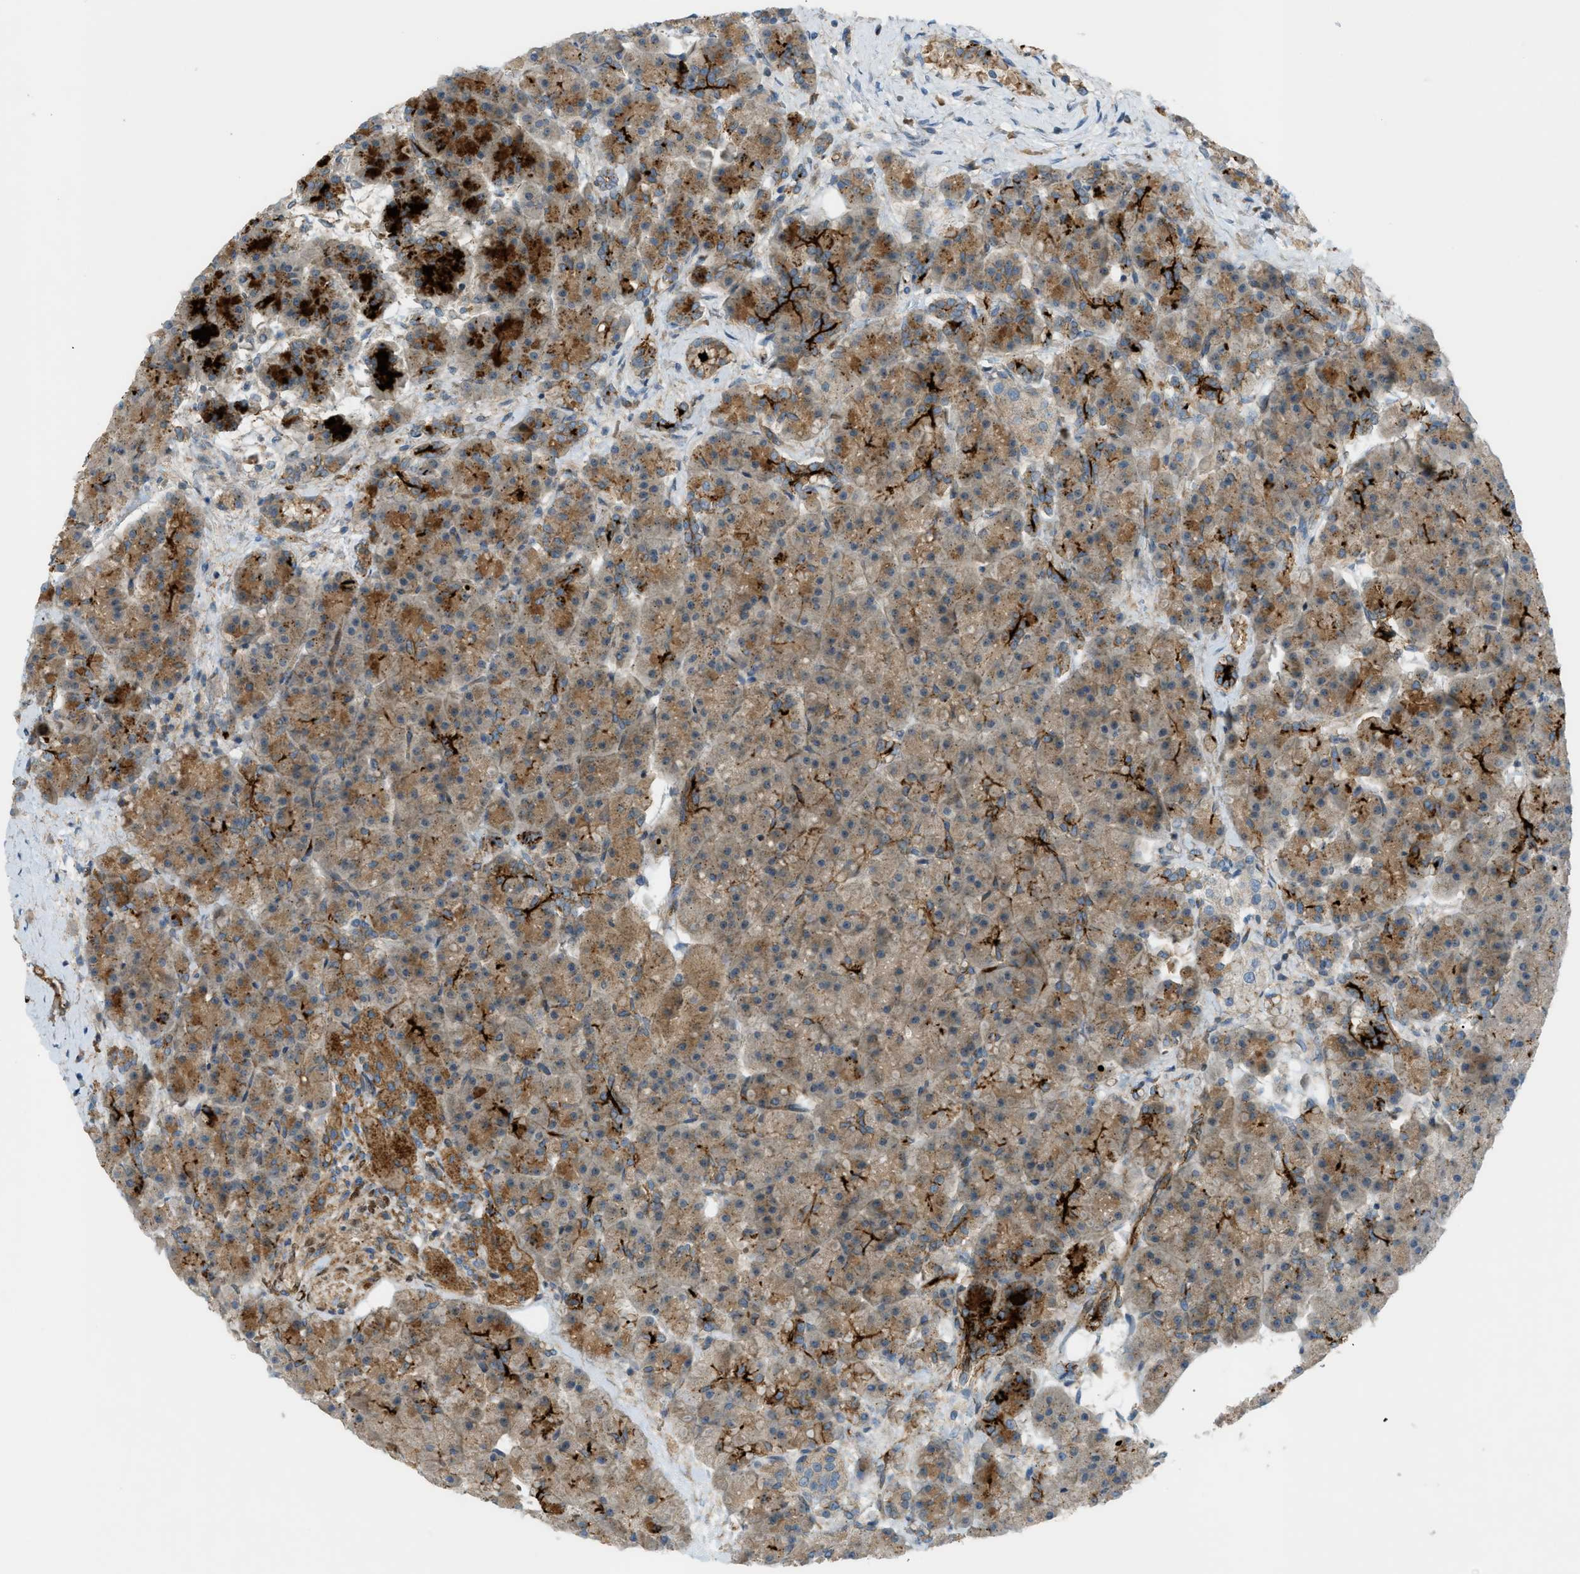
{"staining": {"intensity": "strong", "quantity": "25%-75%", "location": "cytoplasmic/membranous"}, "tissue": "pancreas", "cell_type": "Exocrine glandular cells", "image_type": "normal", "snomed": [{"axis": "morphology", "description": "Normal tissue, NOS"}, {"axis": "topography", "description": "Pancreas"}], "caption": "High-magnification brightfield microscopy of benign pancreas stained with DAB (3,3'-diaminobenzidine) (brown) and counterstained with hematoxylin (blue). exocrine glandular cells exhibit strong cytoplasmic/membranous positivity is identified in about25%-75% of cells. Using DAB (3,3'-diaminobenzidine) (brown) and hematoxylin (blue) stains, captured at high magnification using brightfield microscopy.", "gene": "GRK6", "patient": {"sex": "female", "age": 70}}